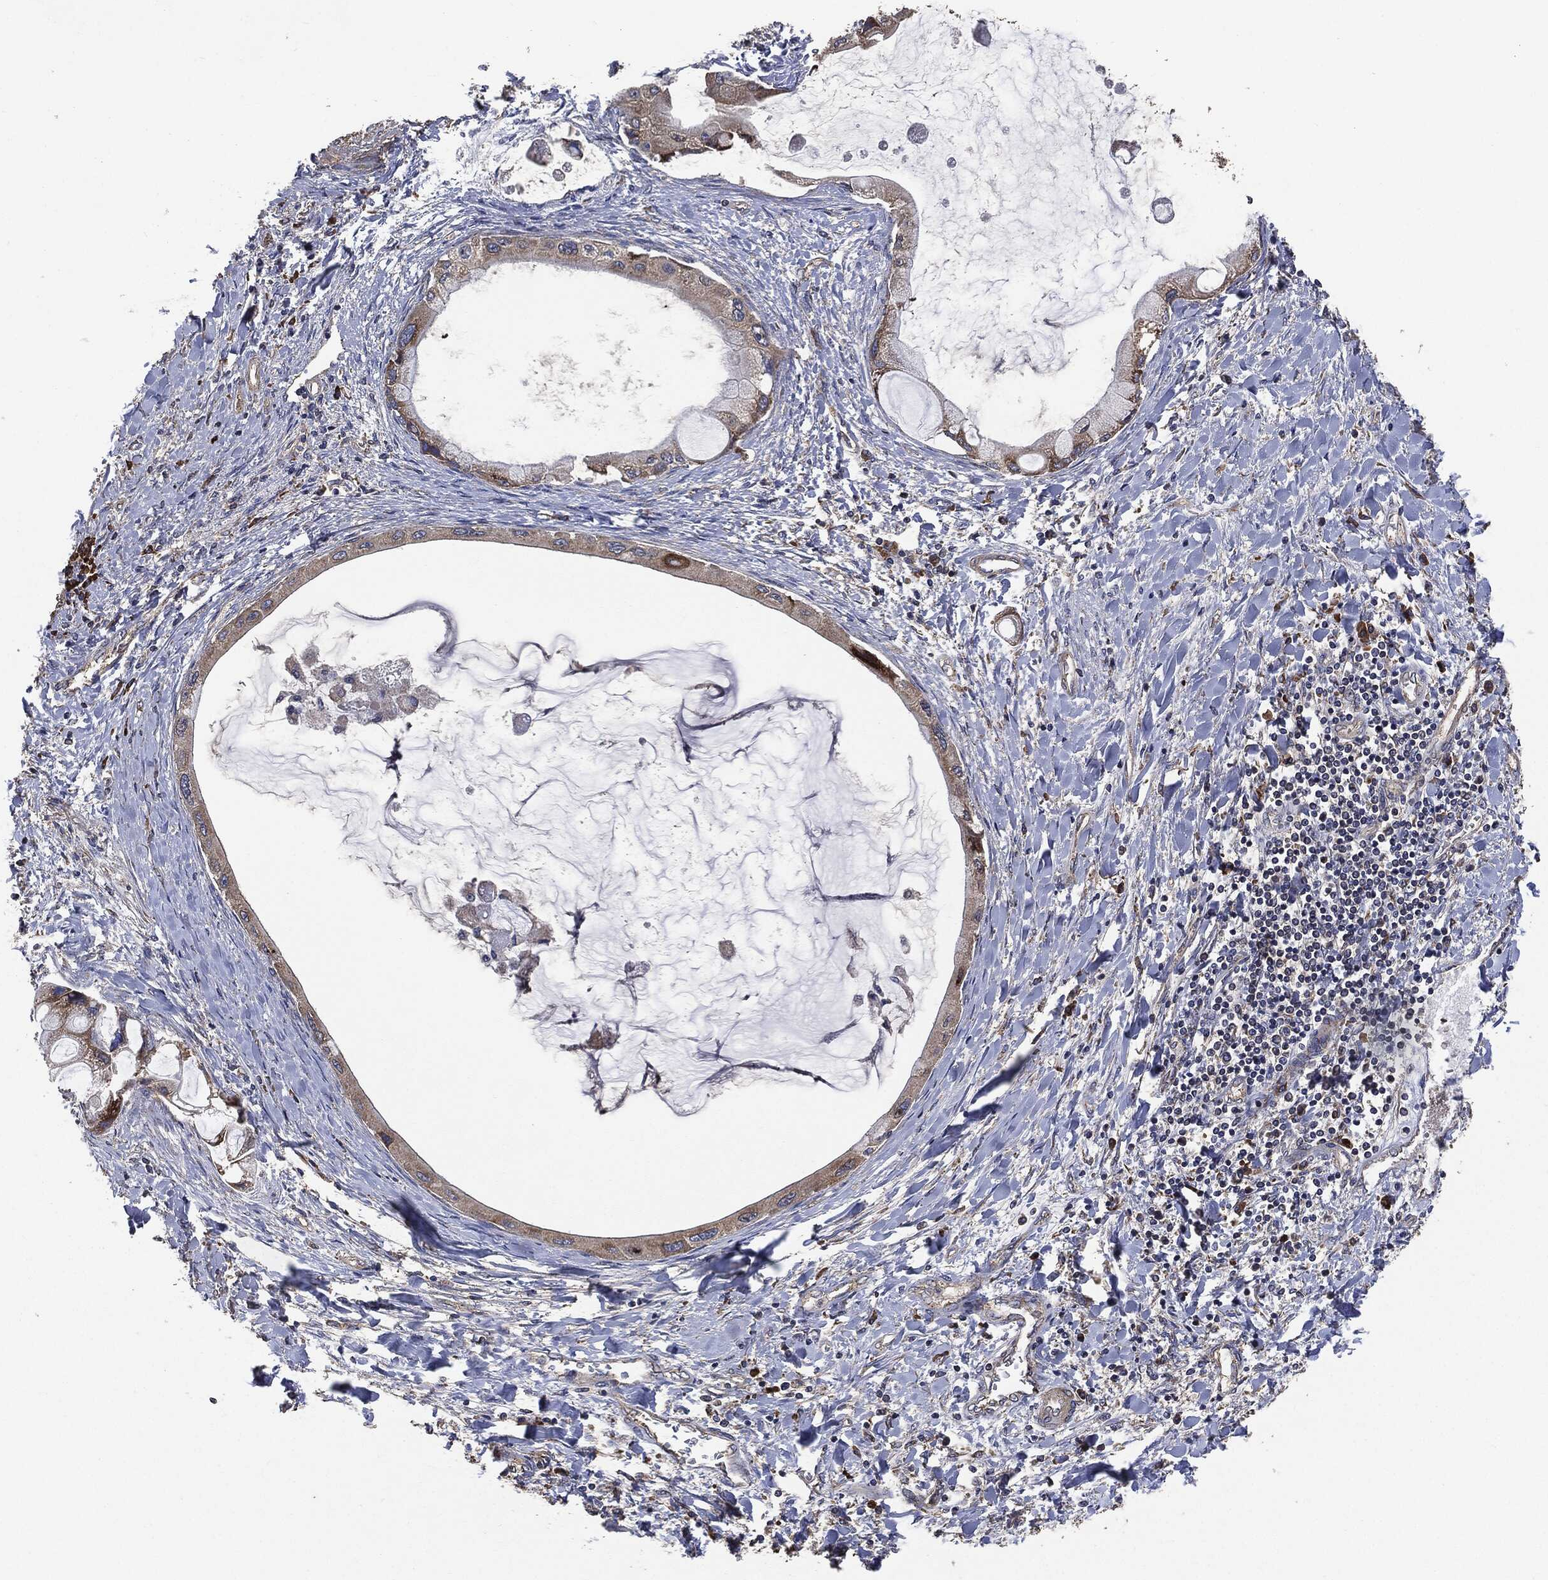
{"staining": {"intensity": "strong", "quantity": "25%-75%", "location": "cytoplasmic/membranous"}, "tissue": "liver cancer", "cell_type": "Tumor cells", "image_type": "cancer", "snomed": [{"axis": "morphology", "description": "Cholangiocarcinoma"}, {"axis": "topography", "description": "Liver"}], "caption": "Protein expression analysis of human liver cancer reveals strong cytoplasmic/membranous expression in approximately 25%-75% of tumor cells. The protein of interest is shown in brown color, while the nuclei are stained blue.", "gene": "STK3", "patient": {"sex": "male", "age": 50}}